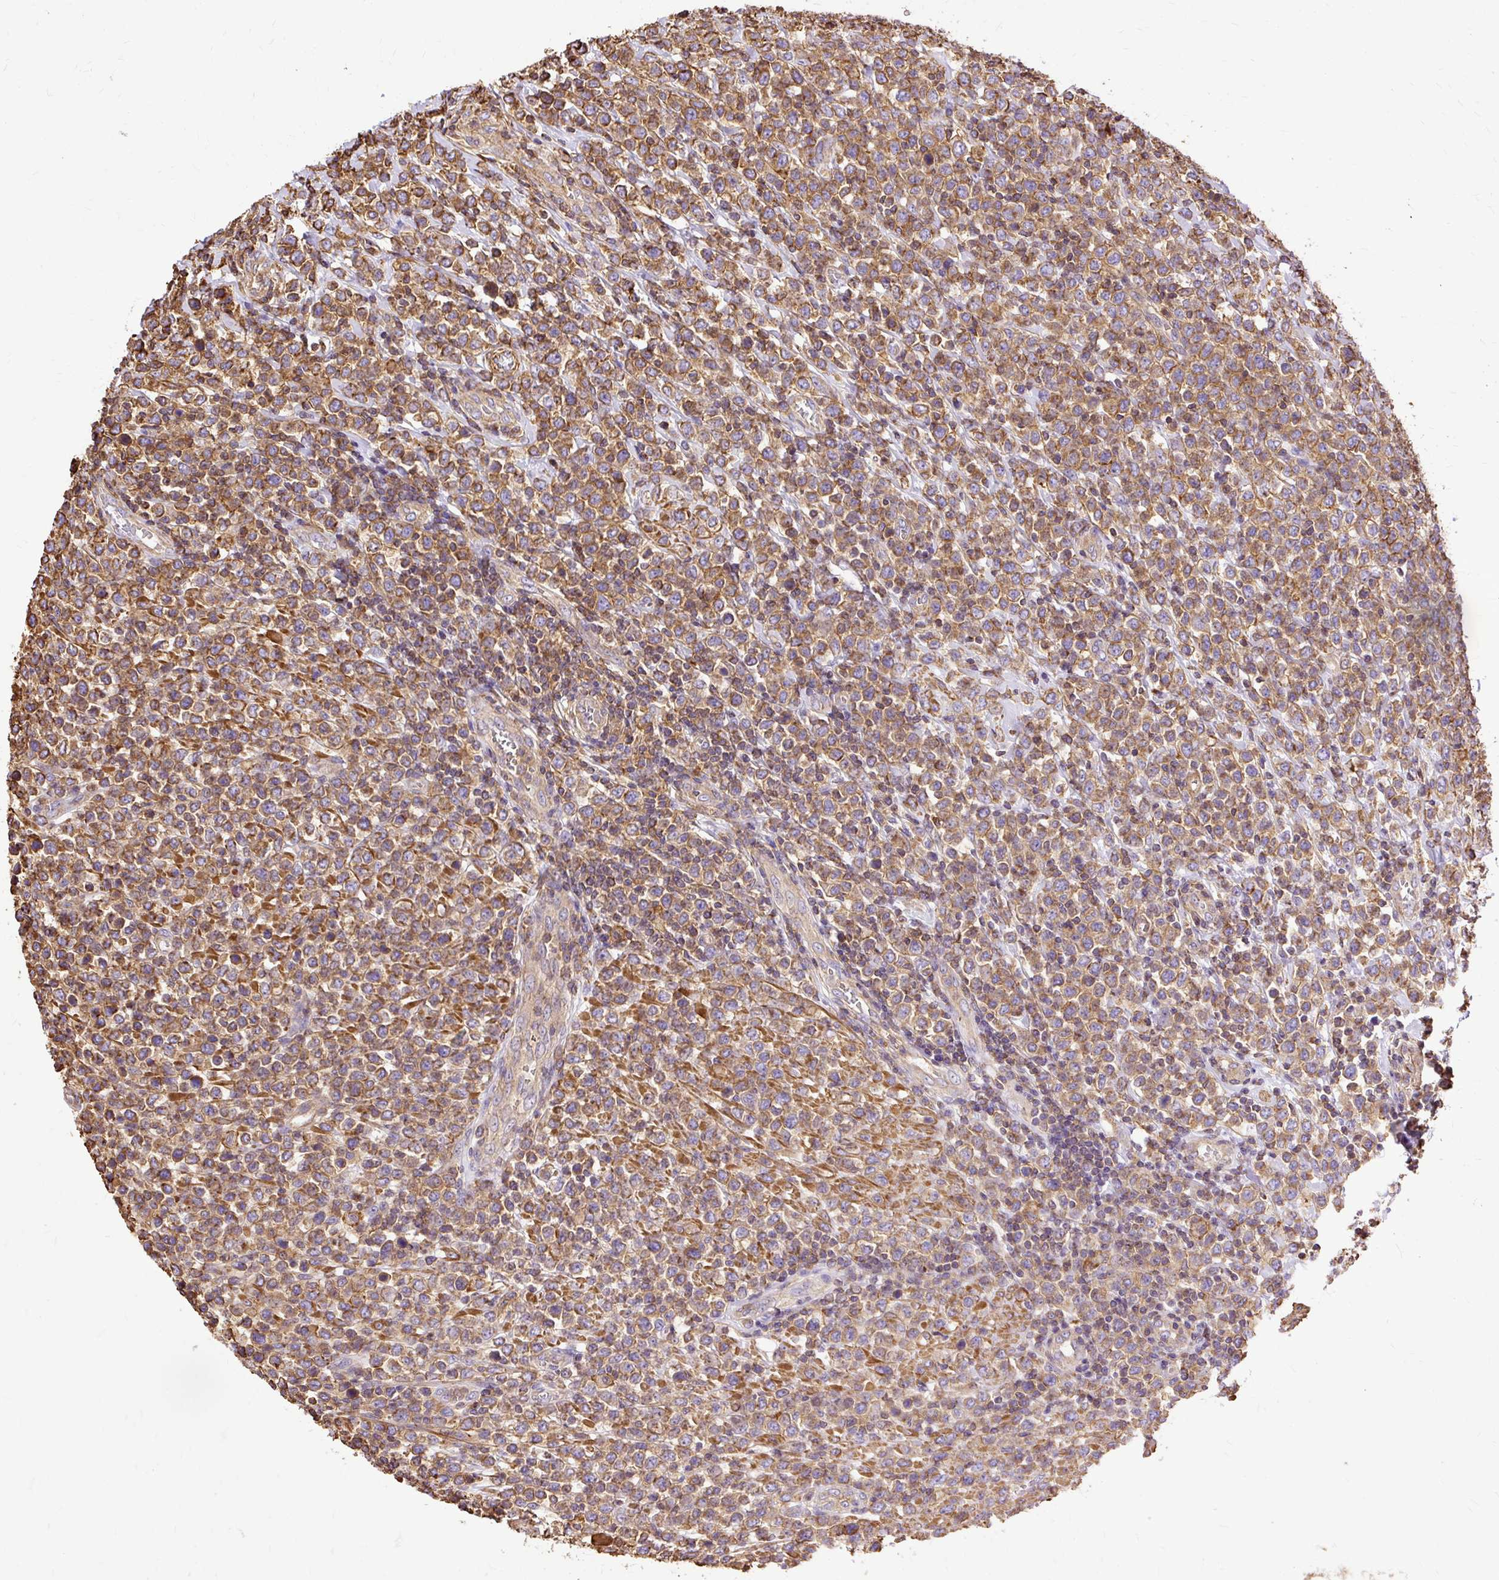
{"staining": {"intensity": "moderate", "quantity": ">75%", "location": "cytoplasmic/membranous"}, "tissue": "lymphoma", "cell_type": "Tumor cells", "image_type": "cancer", "snomed": [{"axis": "morphology", "description": "Malignant lymphoma, non-Hodgkin's type, High grade"}, {"axis": "topography", "description": "Soft tissue"}], "caption": "Immunohistochemistry (DAB (3,3'-diaminobenzidine)) staining of human malignant lymphoma, non-Hodgkin's type (high-grade) shows moderate cytoplasmic/membranous protein positivity in approximately >75% of tumor cells.", "gene": "KLHL11", "patient": {"sex": "female", "age": 56}}